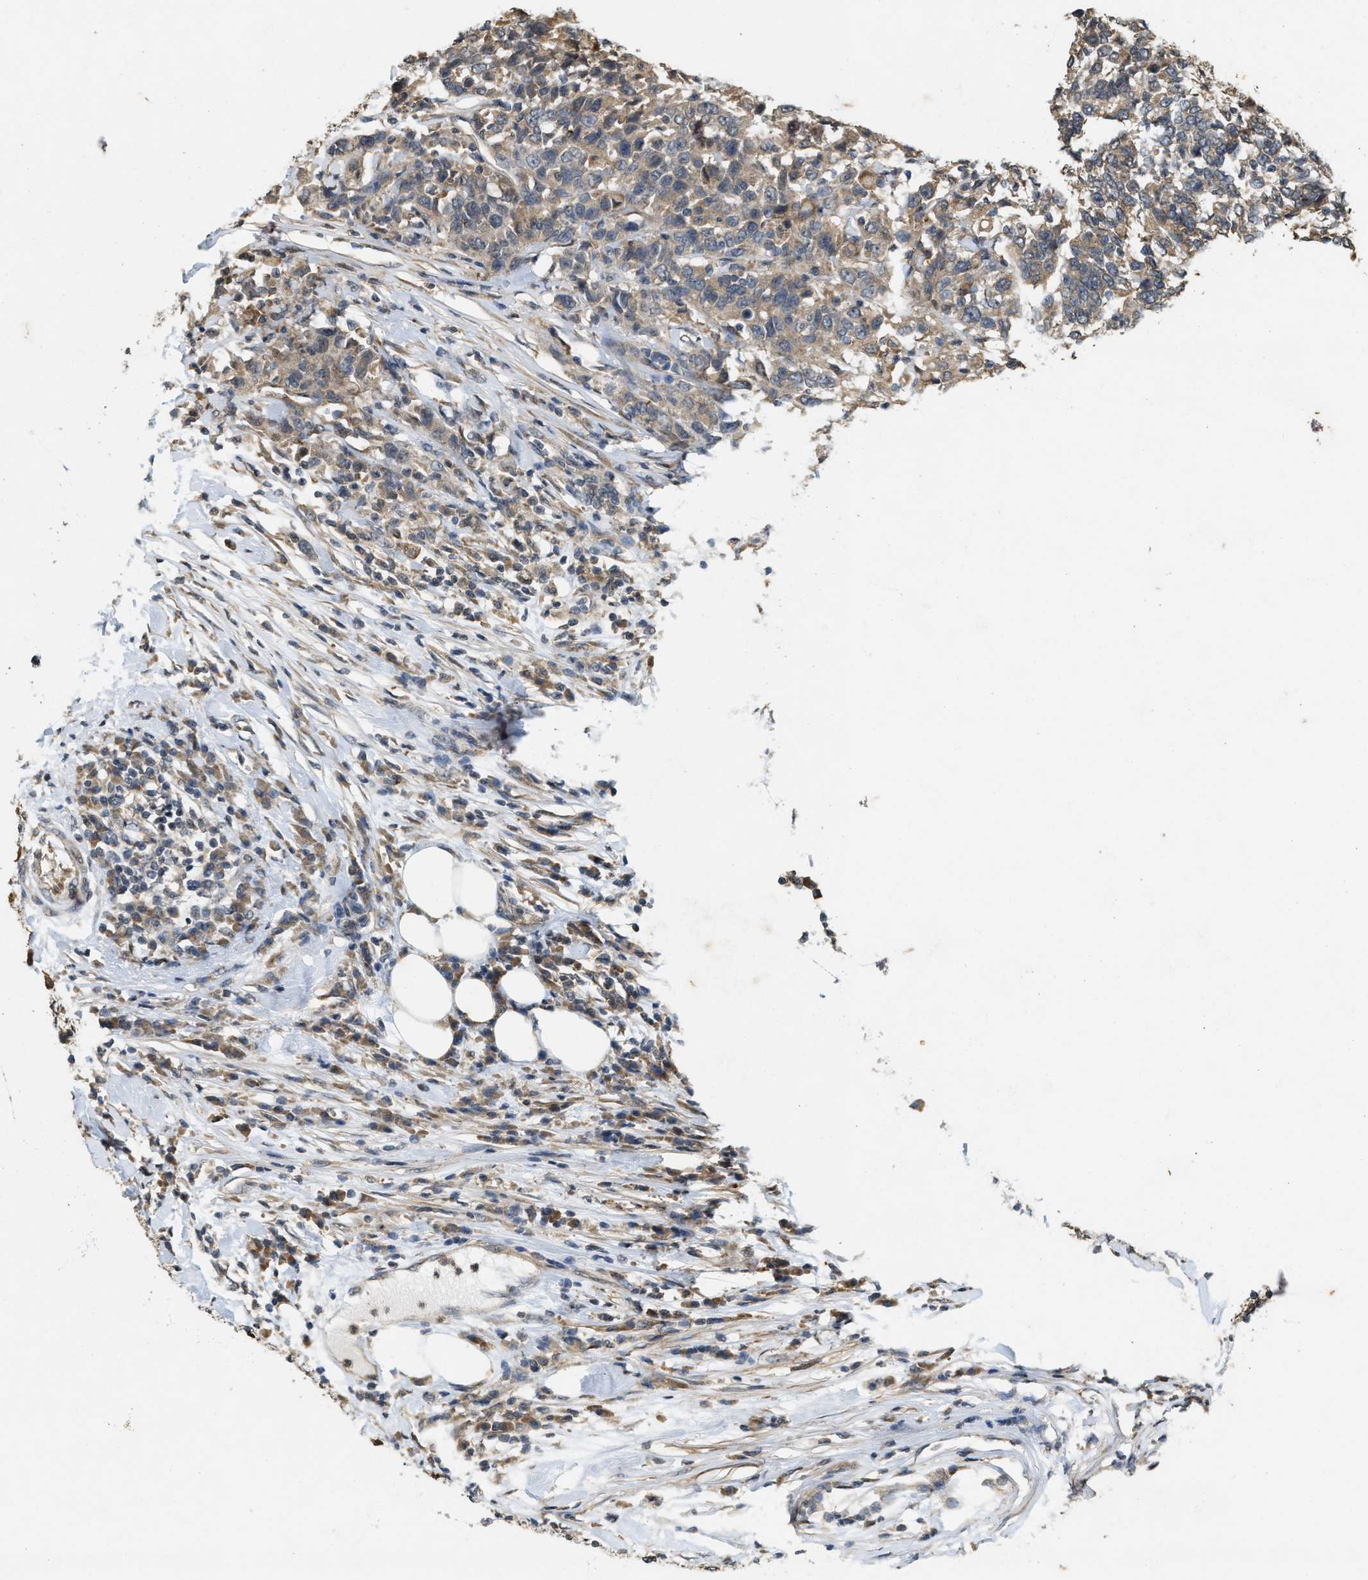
{"staining": {"intensity": "weak", "quantity": ">75%", "location": "cytoplasmic/membranous"}, "tissue": "urothelial cancer", "cell_type": "Tumor cells", "image_type": "cancer", "snomed": [{"axis": "morphology", "description": "Urothelial carcinoma, High grade"}, {"axis": "topography", "description": "Urinary bladder"}], "caption": "Urothelial carcinoma (high-grade) stained with a brown dye displays weak cytoplasmic/membranous positive expression in about >75% of tumor cells.", "gene": "KIF21A", "patient": {"sex": "male", "age": 61}}